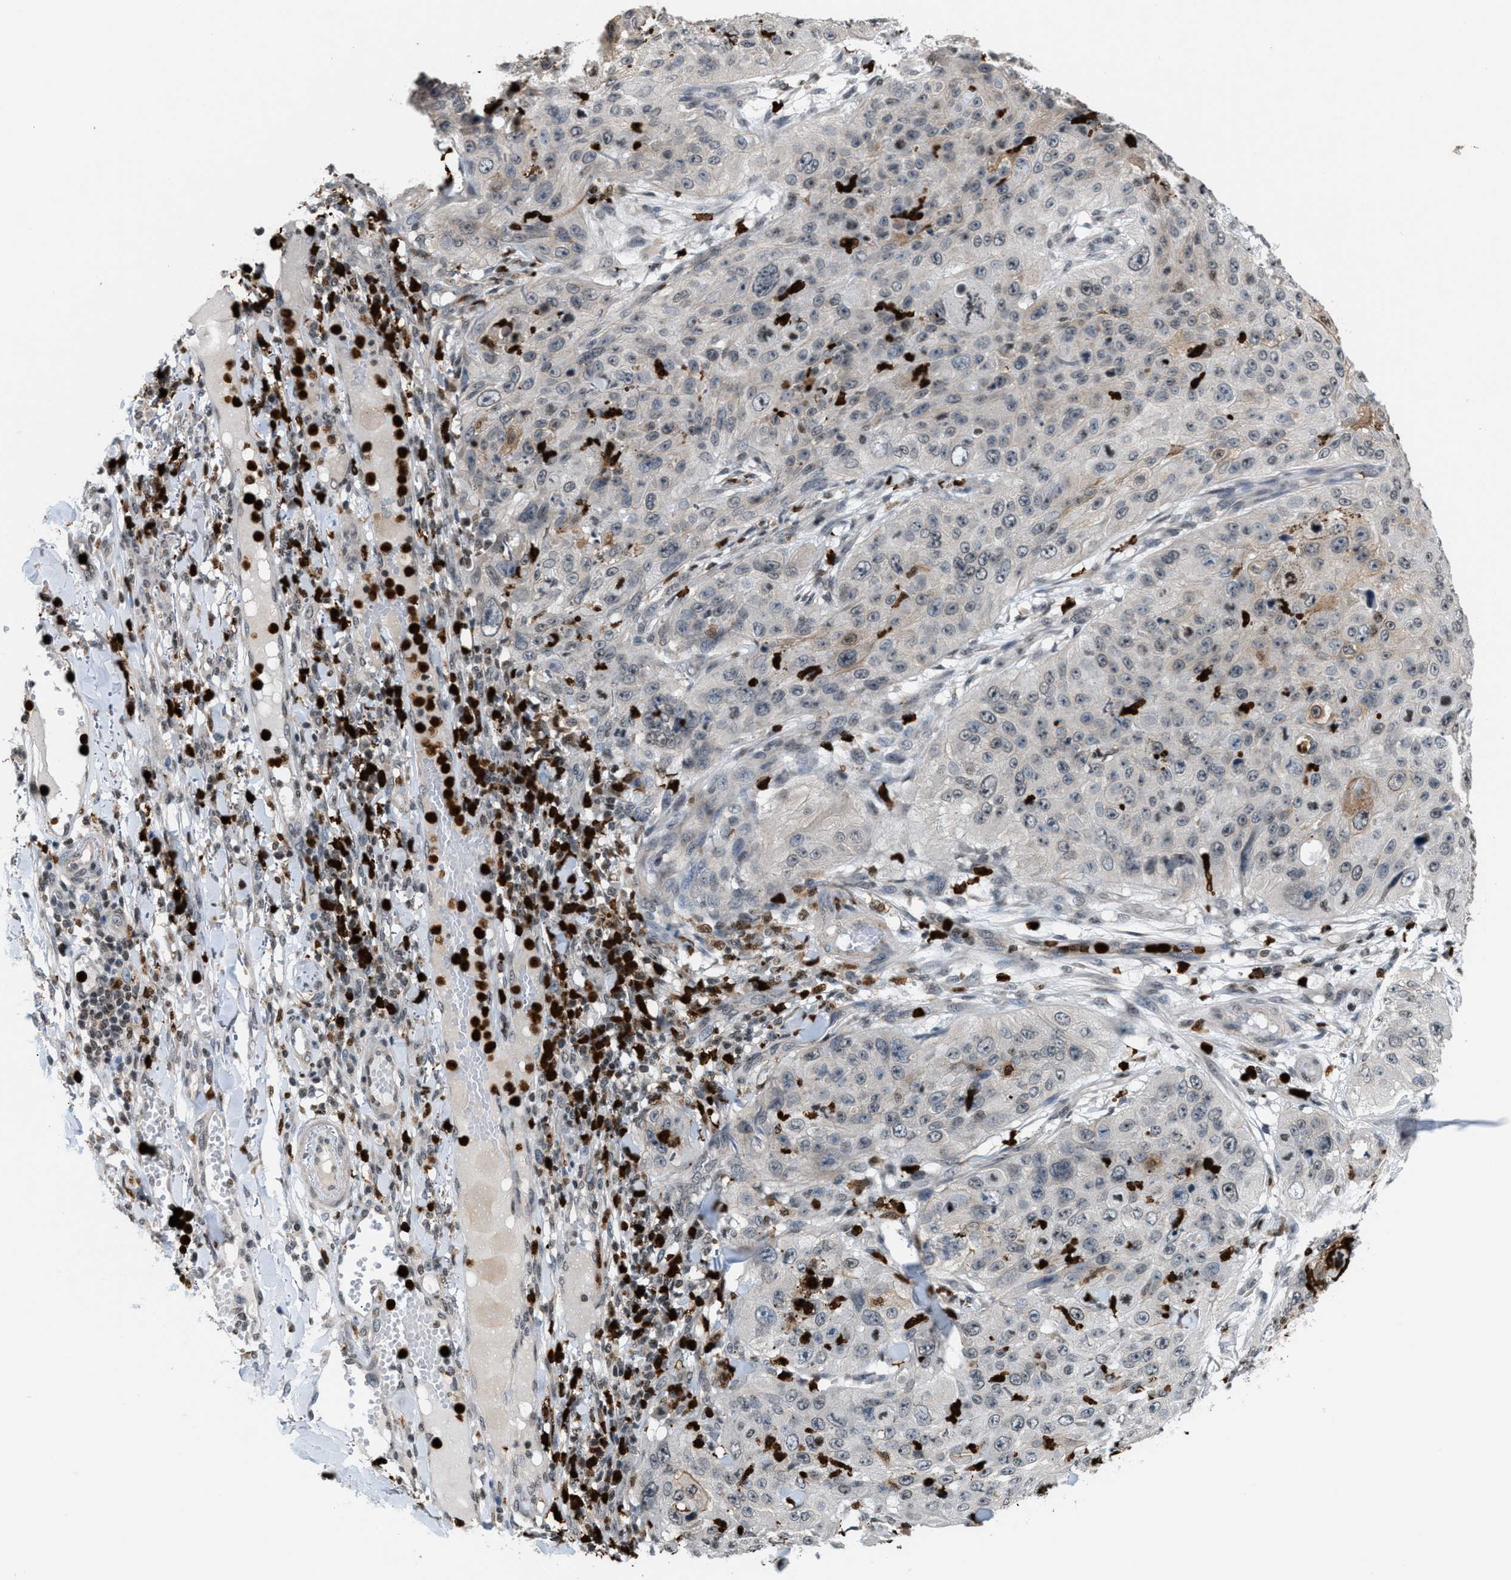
{"staining": {"intensity": "negative", "quantity": "none", "location": "none"}, "tissue": "skin cancer", "cell_type": "Tumor cells", "image_type": "cancer", "snomed": [{"axis": "morphology", "description": "Squamous cell carcinoma, NOS"}, {"axis": "topography", "description": "Skin"}], "caption": "Tumor cells show no significant staining in skin cancer (squamous cell carcinoma).", "gene": "PRUNE2", "patient": {"sex": "female", "age": 80}}